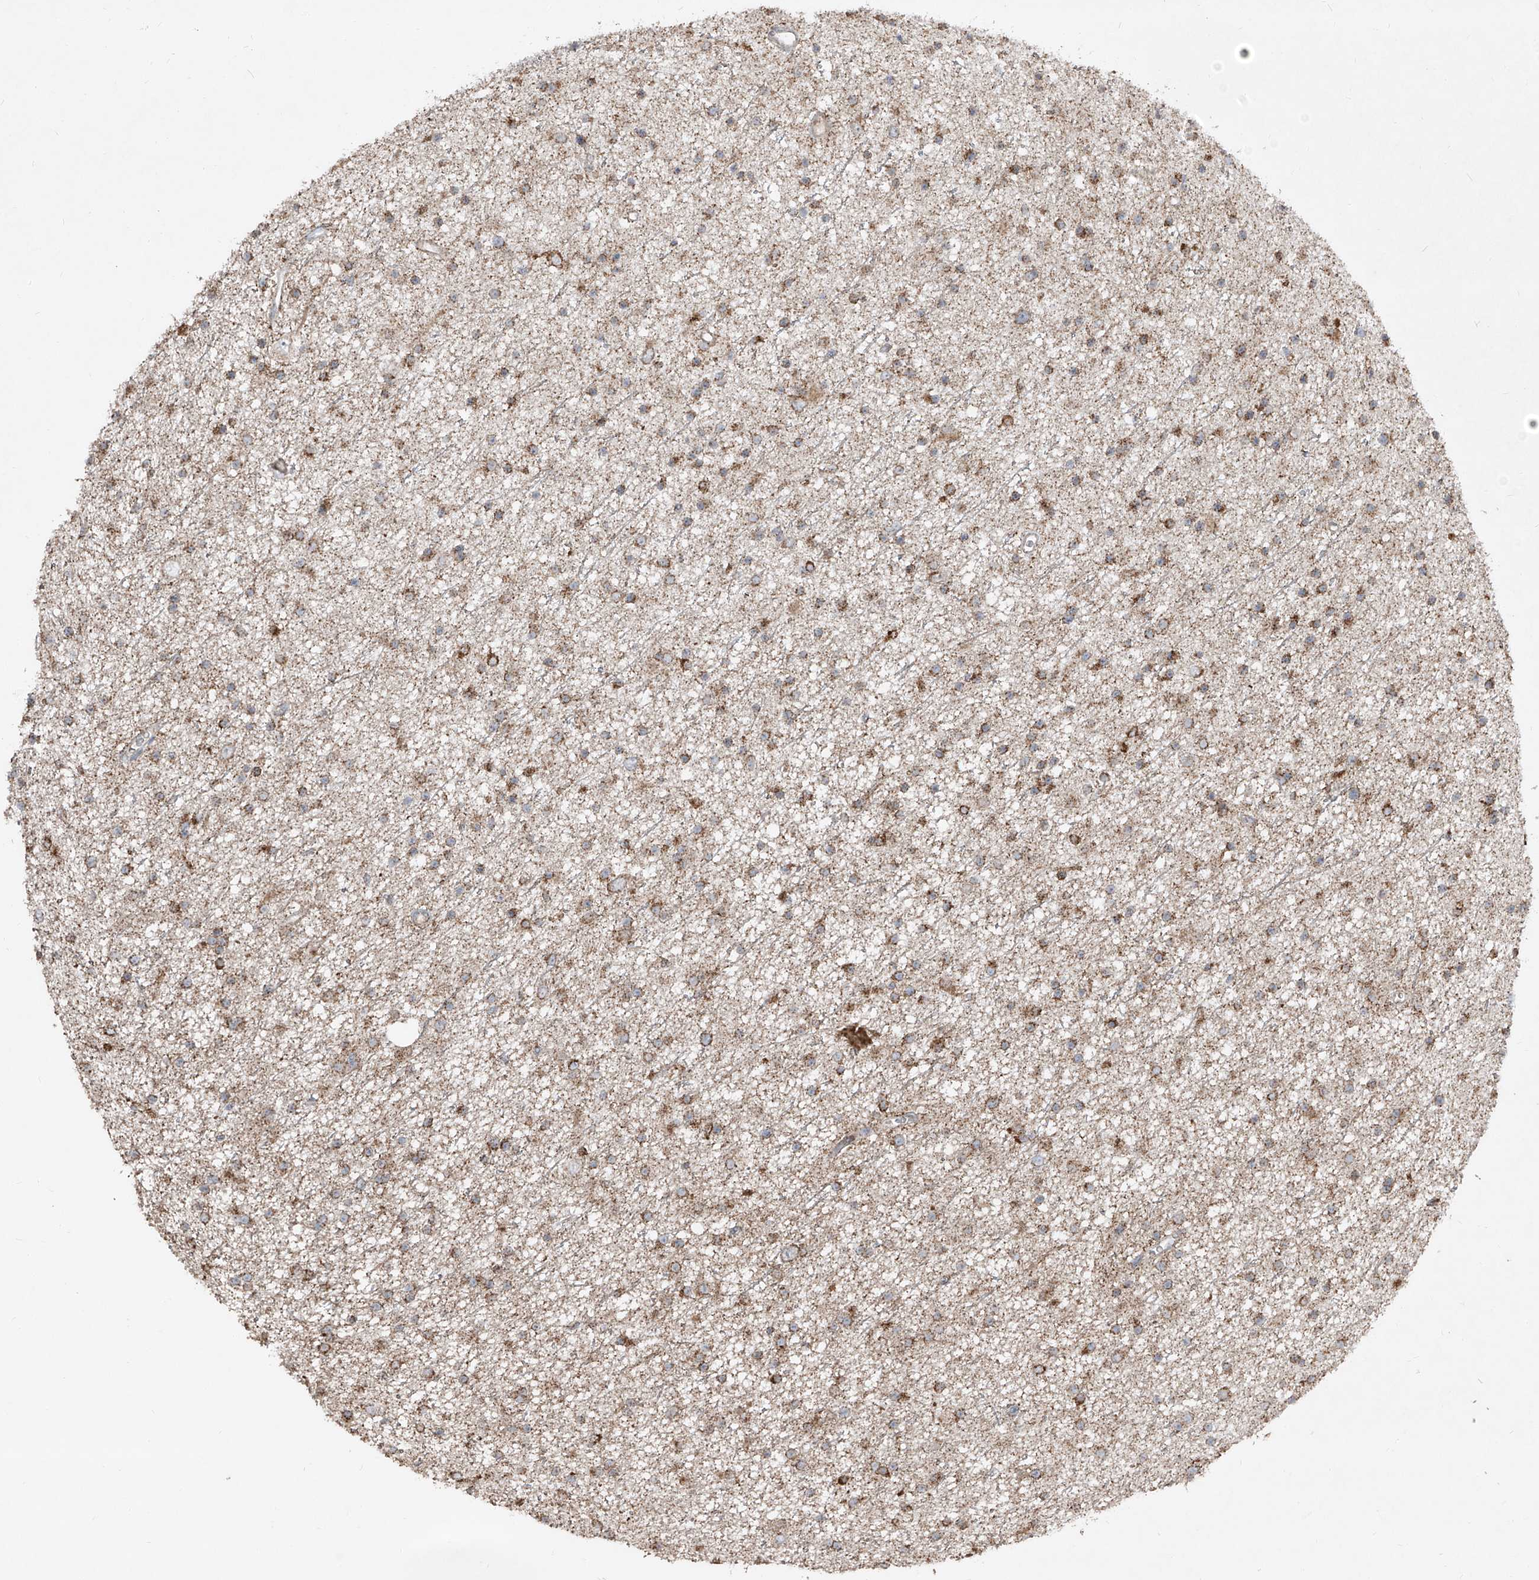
{"staining": {"intensity": "moderate", "quantity": ">75%", "location": "cytoplasmic/membranous"}, "tissue": "glioma", "cell_type": "Tumor cells", "image_type": "cancer", "snomed": [{"axis": "morphology", "description": "Glioma, malignant, Low grade"}, {"axis": "topography", "description": "Cerebral cortex"}], "caption": "A high-resolution image shows immunohistochemistry (IHC) staining of malignant glioma (low-grade), which demonstrates moderate cytoplasmic/membranous positivity in approximately >75% of tumor cells.", "gene": "ABCD3", "patient": {"sex": "female", "age": 39}}